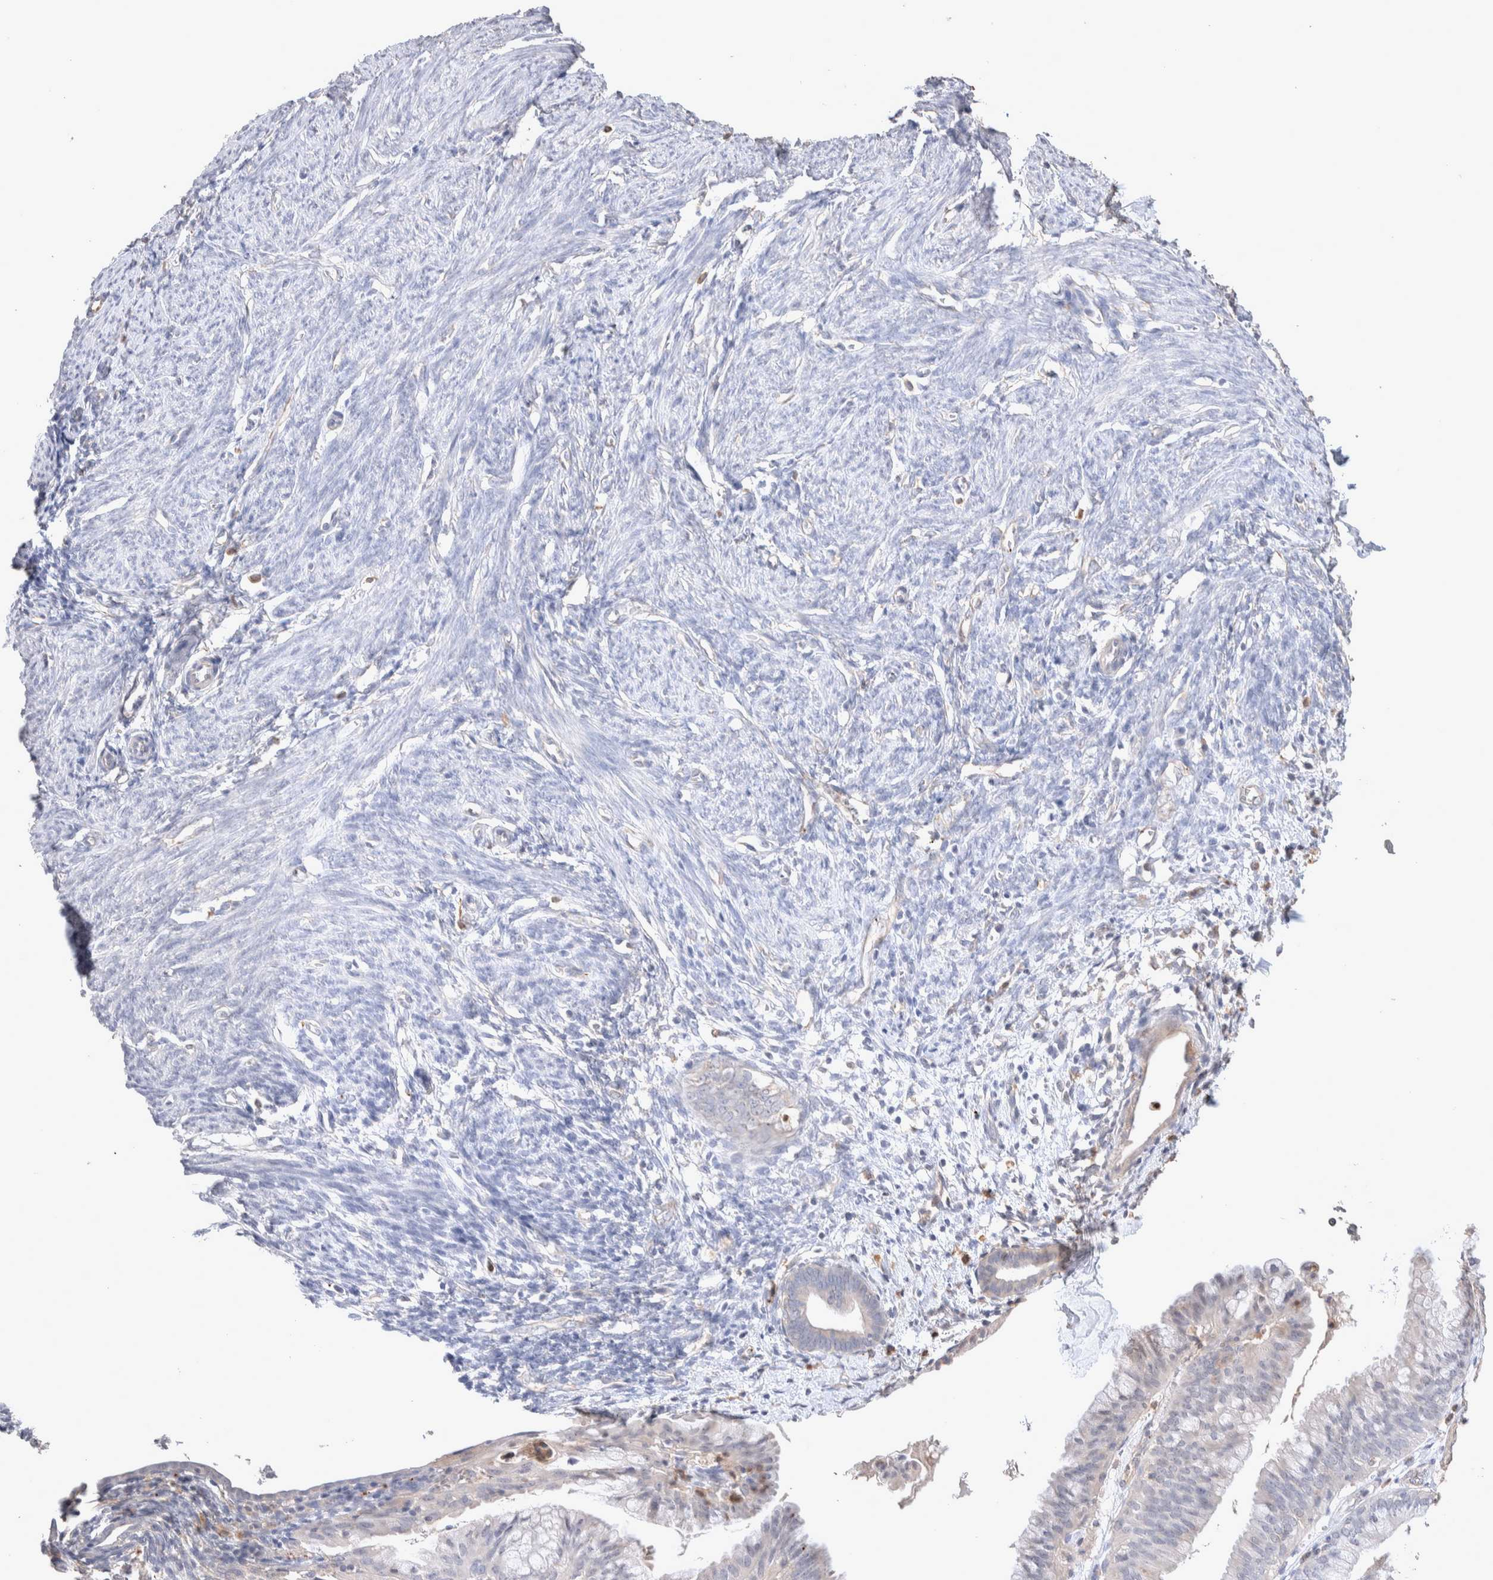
{"staining": {"intensity": "negative", "quantity": "none", "location": "none"}, "tissue": "endometrium", "cell_type": "Cells in endometrial stroma", "image_type": "normal", "snomed": [{"axis": "morphology", "description": "Normal tissue, NOS"}, {"axis": "morphology", "description": "Adenocarcinoma, NOS"}, {"axis": "topography", "description": "Endometrium"}], "caption": "DAB immunohistochemical staining of benign human endometrium demonstrates no significant staining in cells in endometrial stroma. (DAB immunohistochemistry visualized using brightfield microscopy, high magnification).", "gene": "FFAR2", "patient": {"sex": "female", "age": 57}}